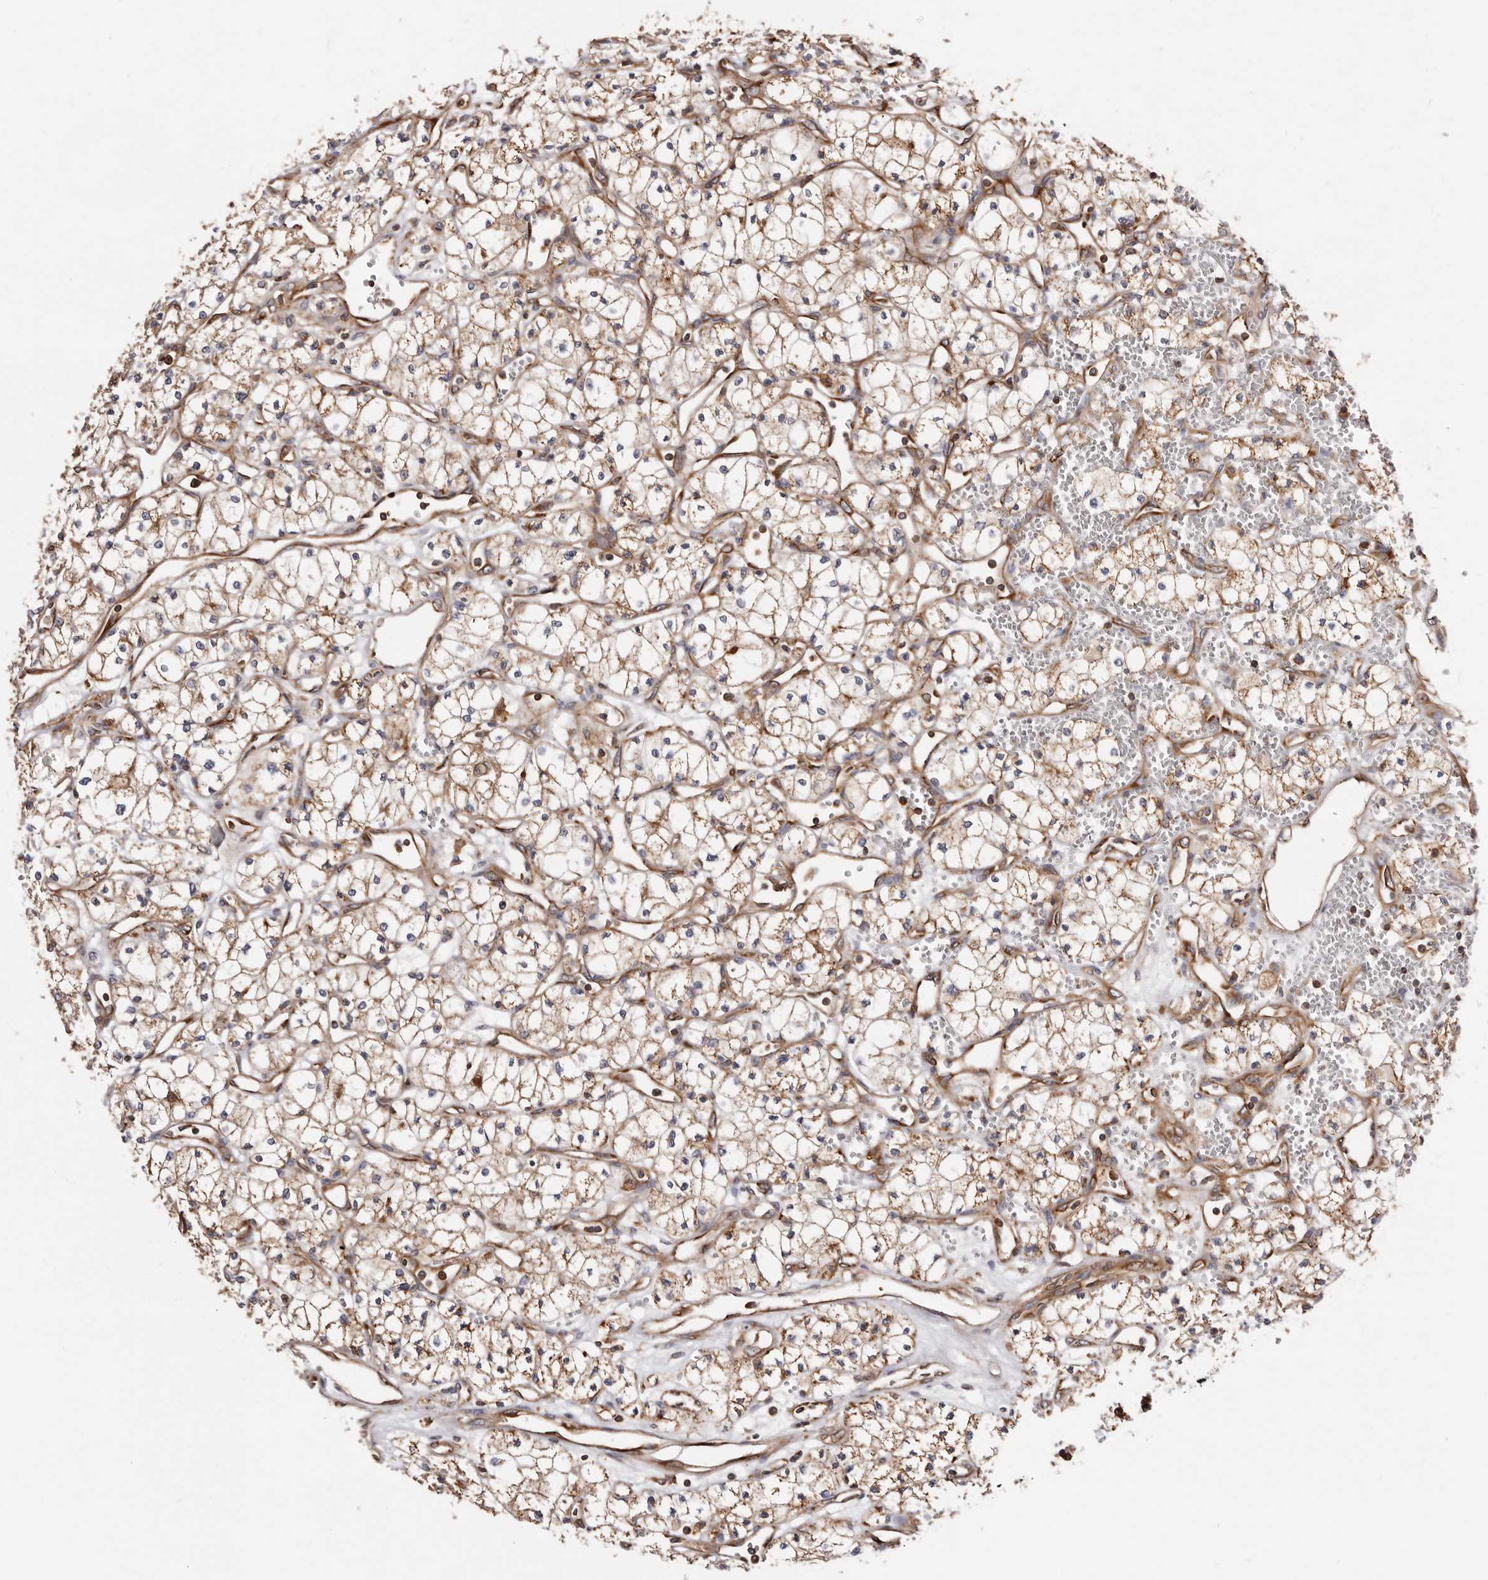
{"staining": {"intensity": "weak", "quantity": ">75%", "location": "cytoplasmic/membranous"}, "tissue": "renal cancer", "cell_type": "Tumor cells", "image_type": "cancer", "snomed": [{"axis": "morphology", "description": "Adenocarcinoma, NOS"}, {"axis": "topography", "description": "Kidney"}], "caption": "Weak cytoplasmic/membranous positivity for a protein is present in about >75% of tumor cells of renal adenocarcinoma using IHC.", "gene": "COQ8B", "patient": {"sex": "male", "age": 59}}